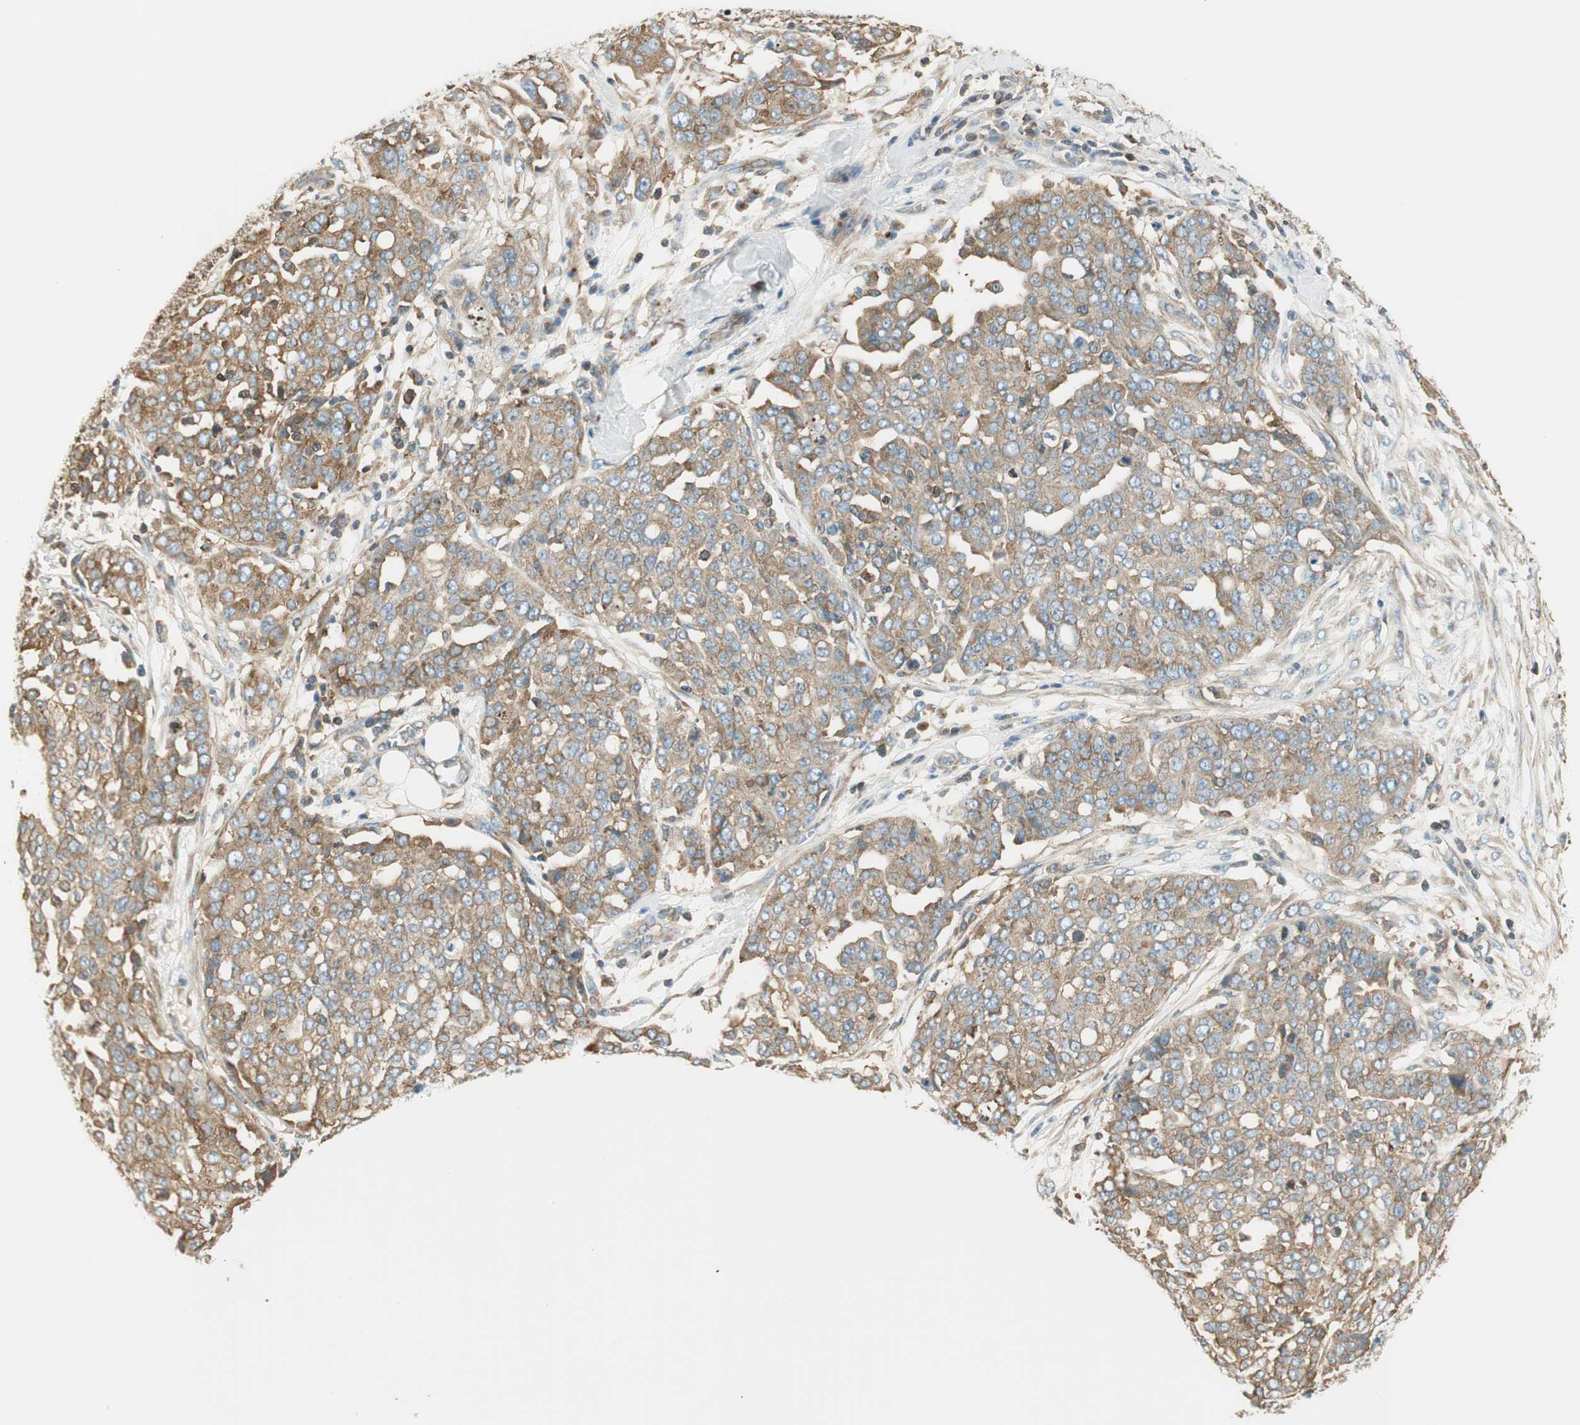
{"staining": {"intensity": "moderate", "quantity": ">75%", "location": "cytoplasmic/membranous"}, "tissue": "ovarian cancer", "cell_type": "Tumor cells", "image_type": "cancer", "snomed": [{"axis": "morphology", "description": "Cystadenocarcinoma, serous, NOS"}, {"axis": "topography", "description": "Soft tissue"}, {"axis": "topography", "description": "Ovary"}], "caption": "Protein staining exhibits moderate cytoplasmic/membranous staining in about >75% of tumor cells in ovarian serous cystadenocarcinoma.", "gene": "PI4K2B", "patient": {"sex": "female", "age": 57}}